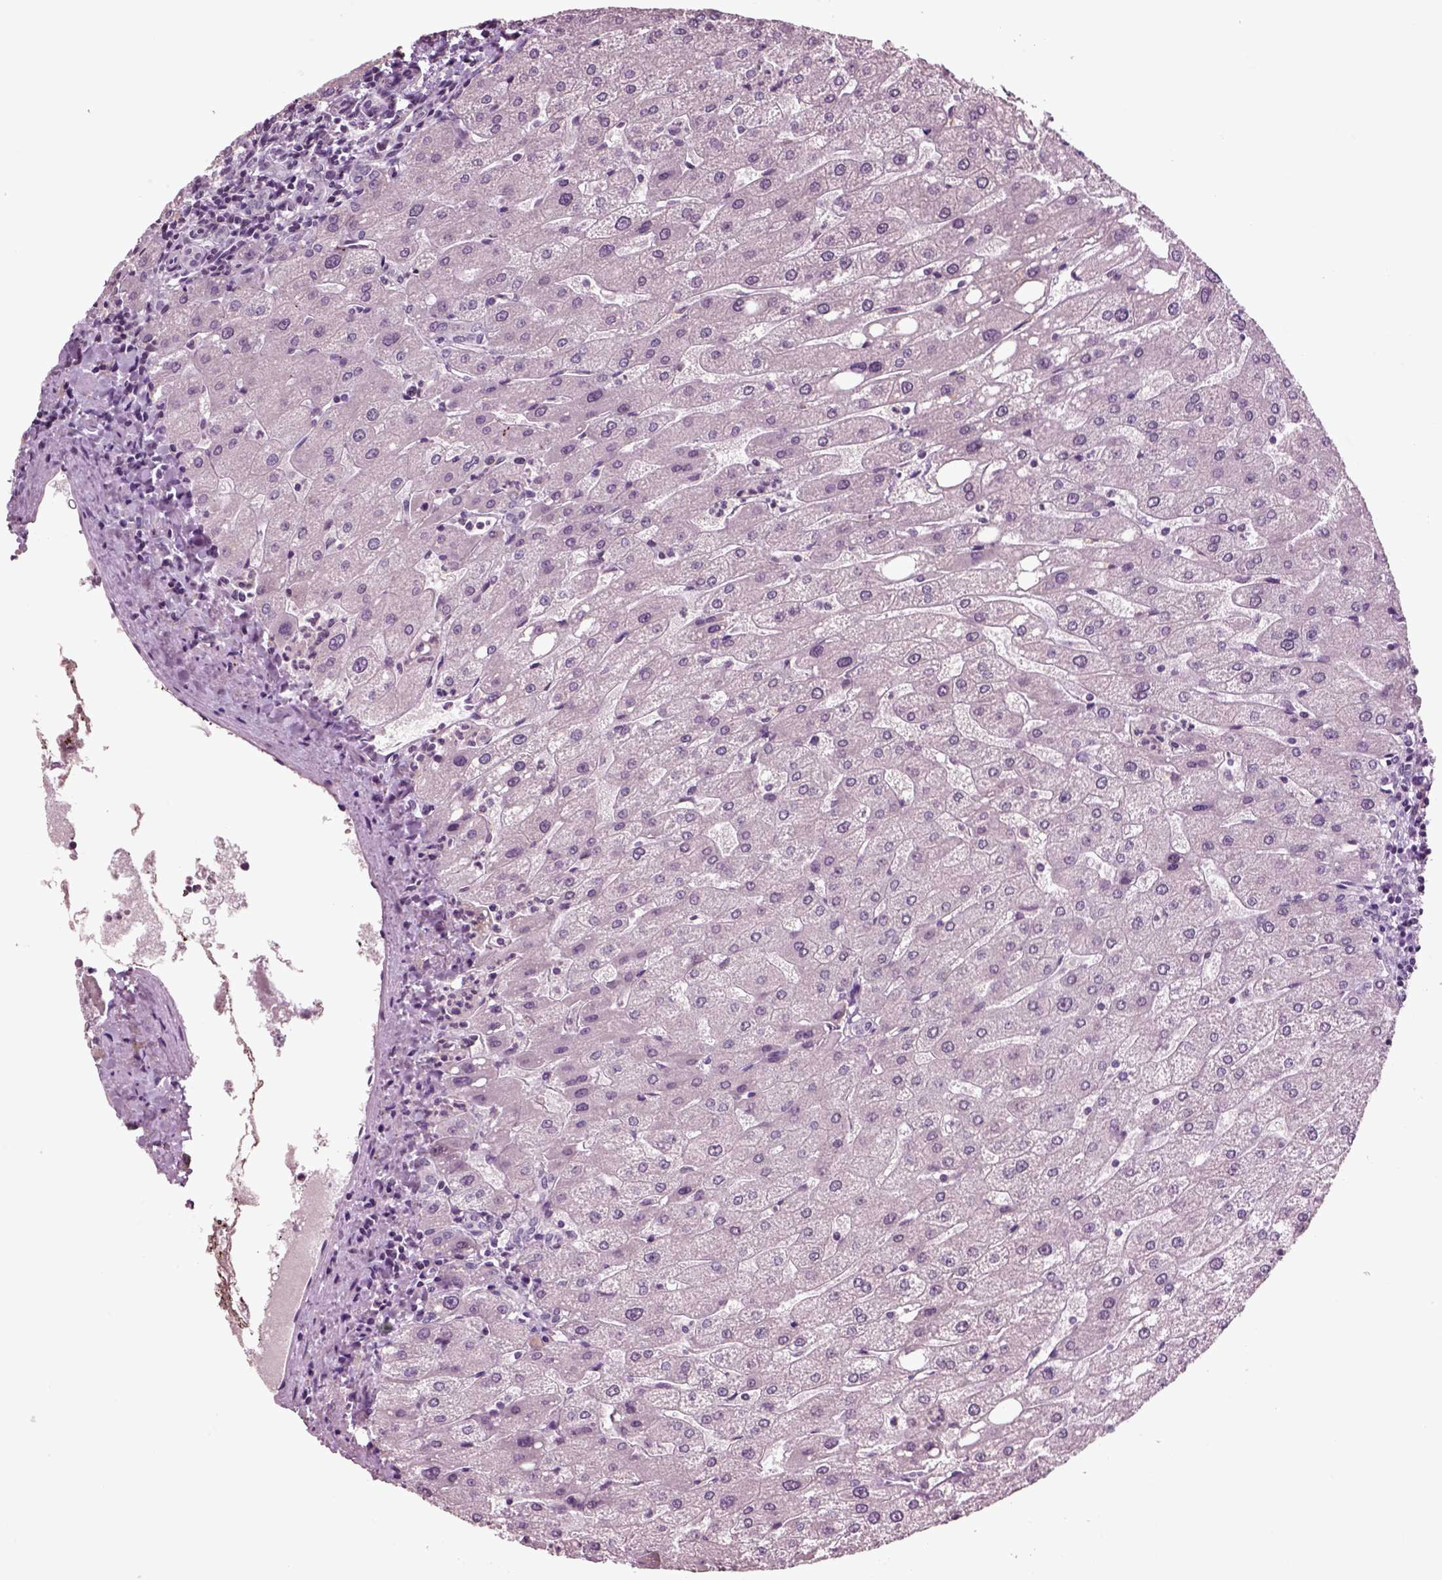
{"staining": {"intensity": "negative", "quantity": "none", "location": "none"}, "tissue": "liver", "cell_type": "Cholangiocytes", "image_type": "normal", "snomed": [{"axis": "morphology", "description": "Normal tissue, NOS"}, {"axis": "topography", "description": "Liver"}], "caption": "Immunohistochemistry (IHC) of normal human liver reveals no positivity in cholangiocytes.", "gene": "CHGB", "patient": {"sex": "male", "age": 67}}